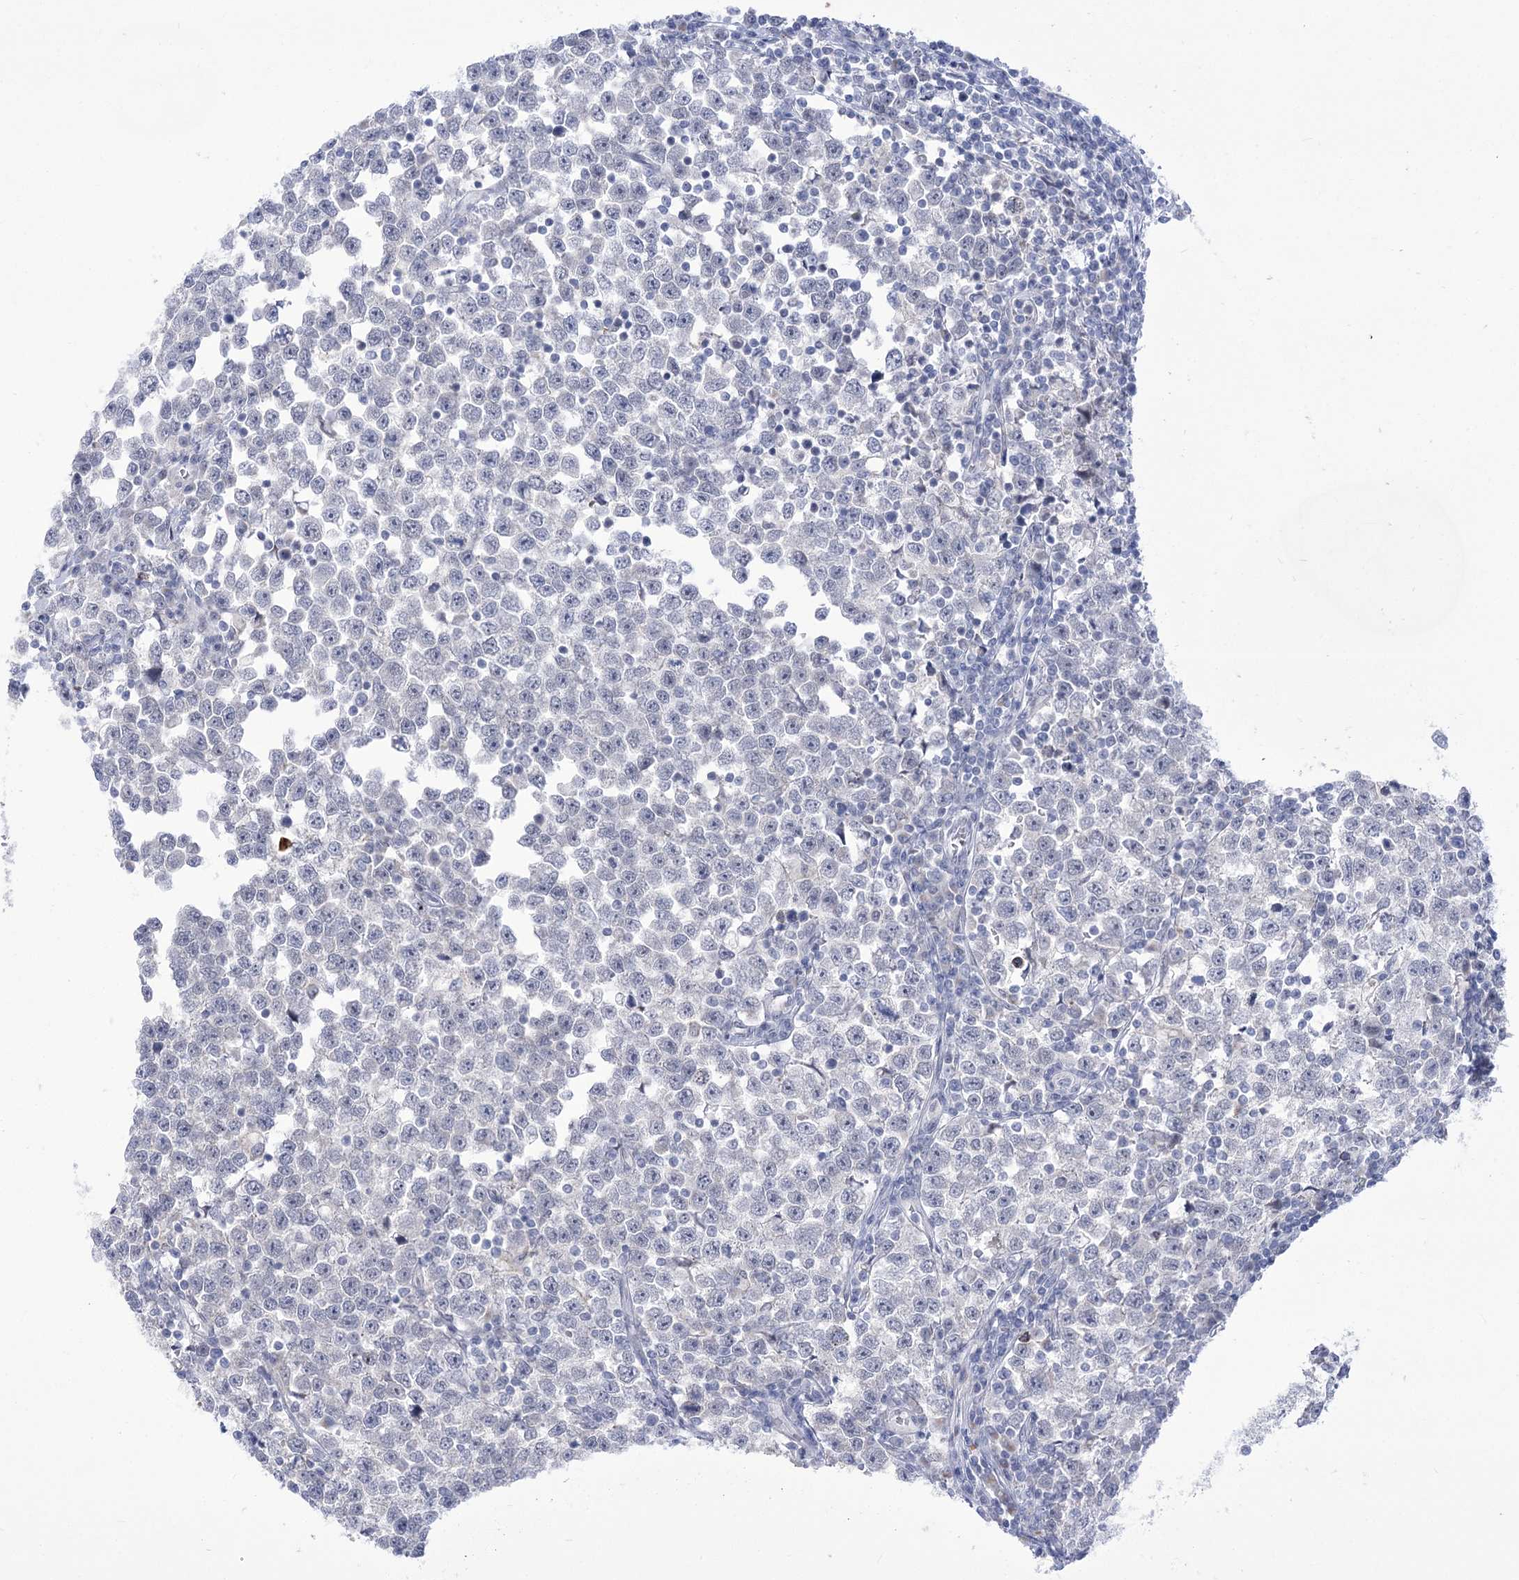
{"staining": {"intensity": "negative", "quantity": "none", "location": "none"}, "tissue": "testis cancer", "cell_type": "Tumor cells", "image_type": "cancer", "snomed": [{"axis": "morphology", "description": "Normal tissue, NOS"}, {"axis": "morphology", "description": "Seminoma, NOS"}, {"axis": "topography", "description": "Testis"}], "caption": "The micrograph shows no significant expression in tumor cells of testis seminoma. (DAB immunohistochemistry (IHC) with hematoxylin counter stain).", "gene": "BEND7", "patient": {"sex": "male", "age": 43}}